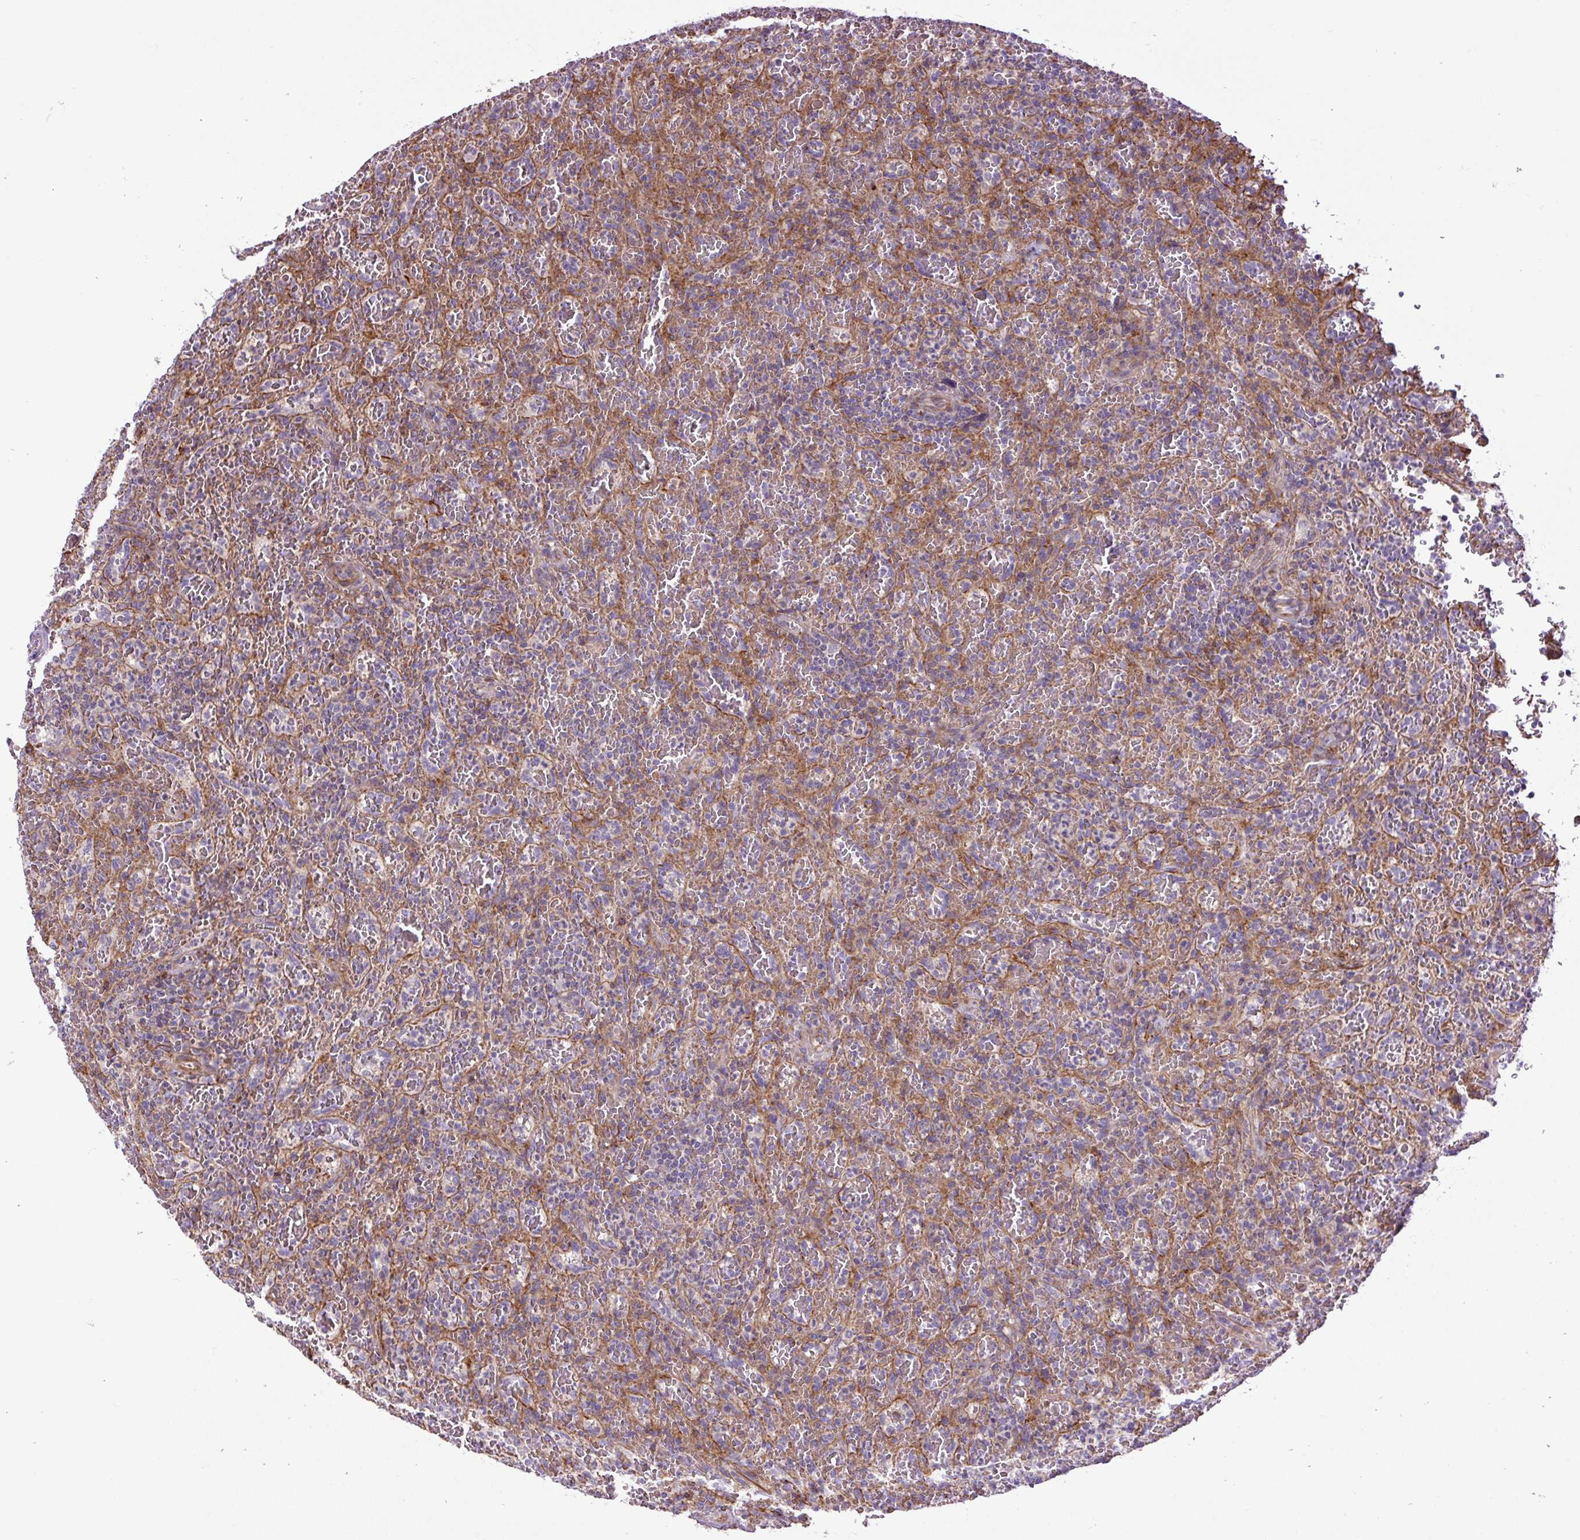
{"staining": {"intensity": "negative", "quantity": "none", "location": "none"}, "tissue": "lymphoma", "cell_type": "Tumor cells", "image_type": "cancer", "snomed": [{"axis": "morphology", "description": "Malignant lymphoma, non-Hodgkin's type, Low grade"}, {"axis": "topography", "description": "Spleen"}], "caption": "This is a photomicrograph of immunohistochemistry staining of low-grade malignant lymphoma, non-Hodgkin's type, which shows no positivity in tumor cells.", "gene": "ZNF197", "patient": {"sex": "female", "age": 64}}